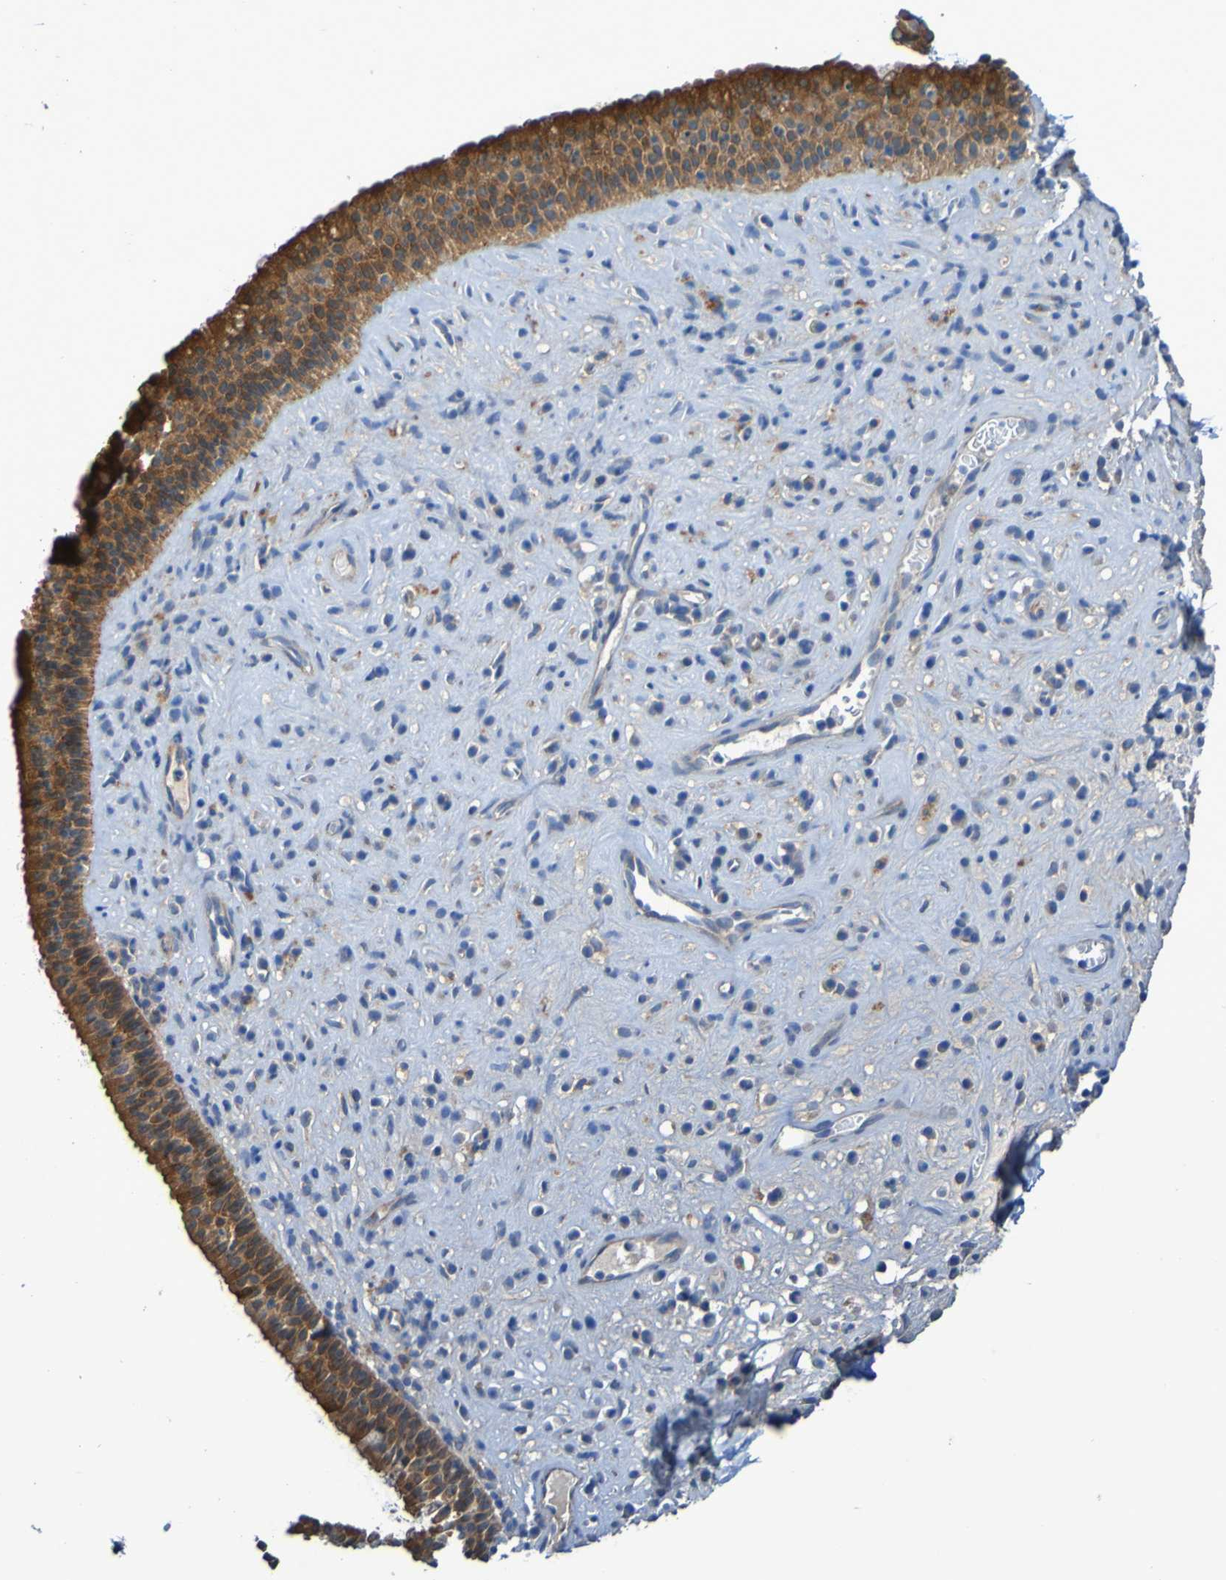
{"staining": {"intensity": "strong", "quantity": ">75%", "location": "cytoplasmic/membranous"}, "tissue": "nasopharynx", "cell_type": "Respiratory epithelial cells", "image_type": "normal", "snomed": [{"axis": "morphology", "description": "Normal tissue, NOS"}, {"axis": "topography", "description": "Nasopharynx"}], "caption": "A brown stain shows strong cytoplasmic/membranous positivity of a protein in respiratory epithelial cells of normal nasopharynx. (Brightfield microscopy of DAB IHC at high magnification).", "gene": "ARHGEF16", "patient": {"sex": "female", "age": 51}}